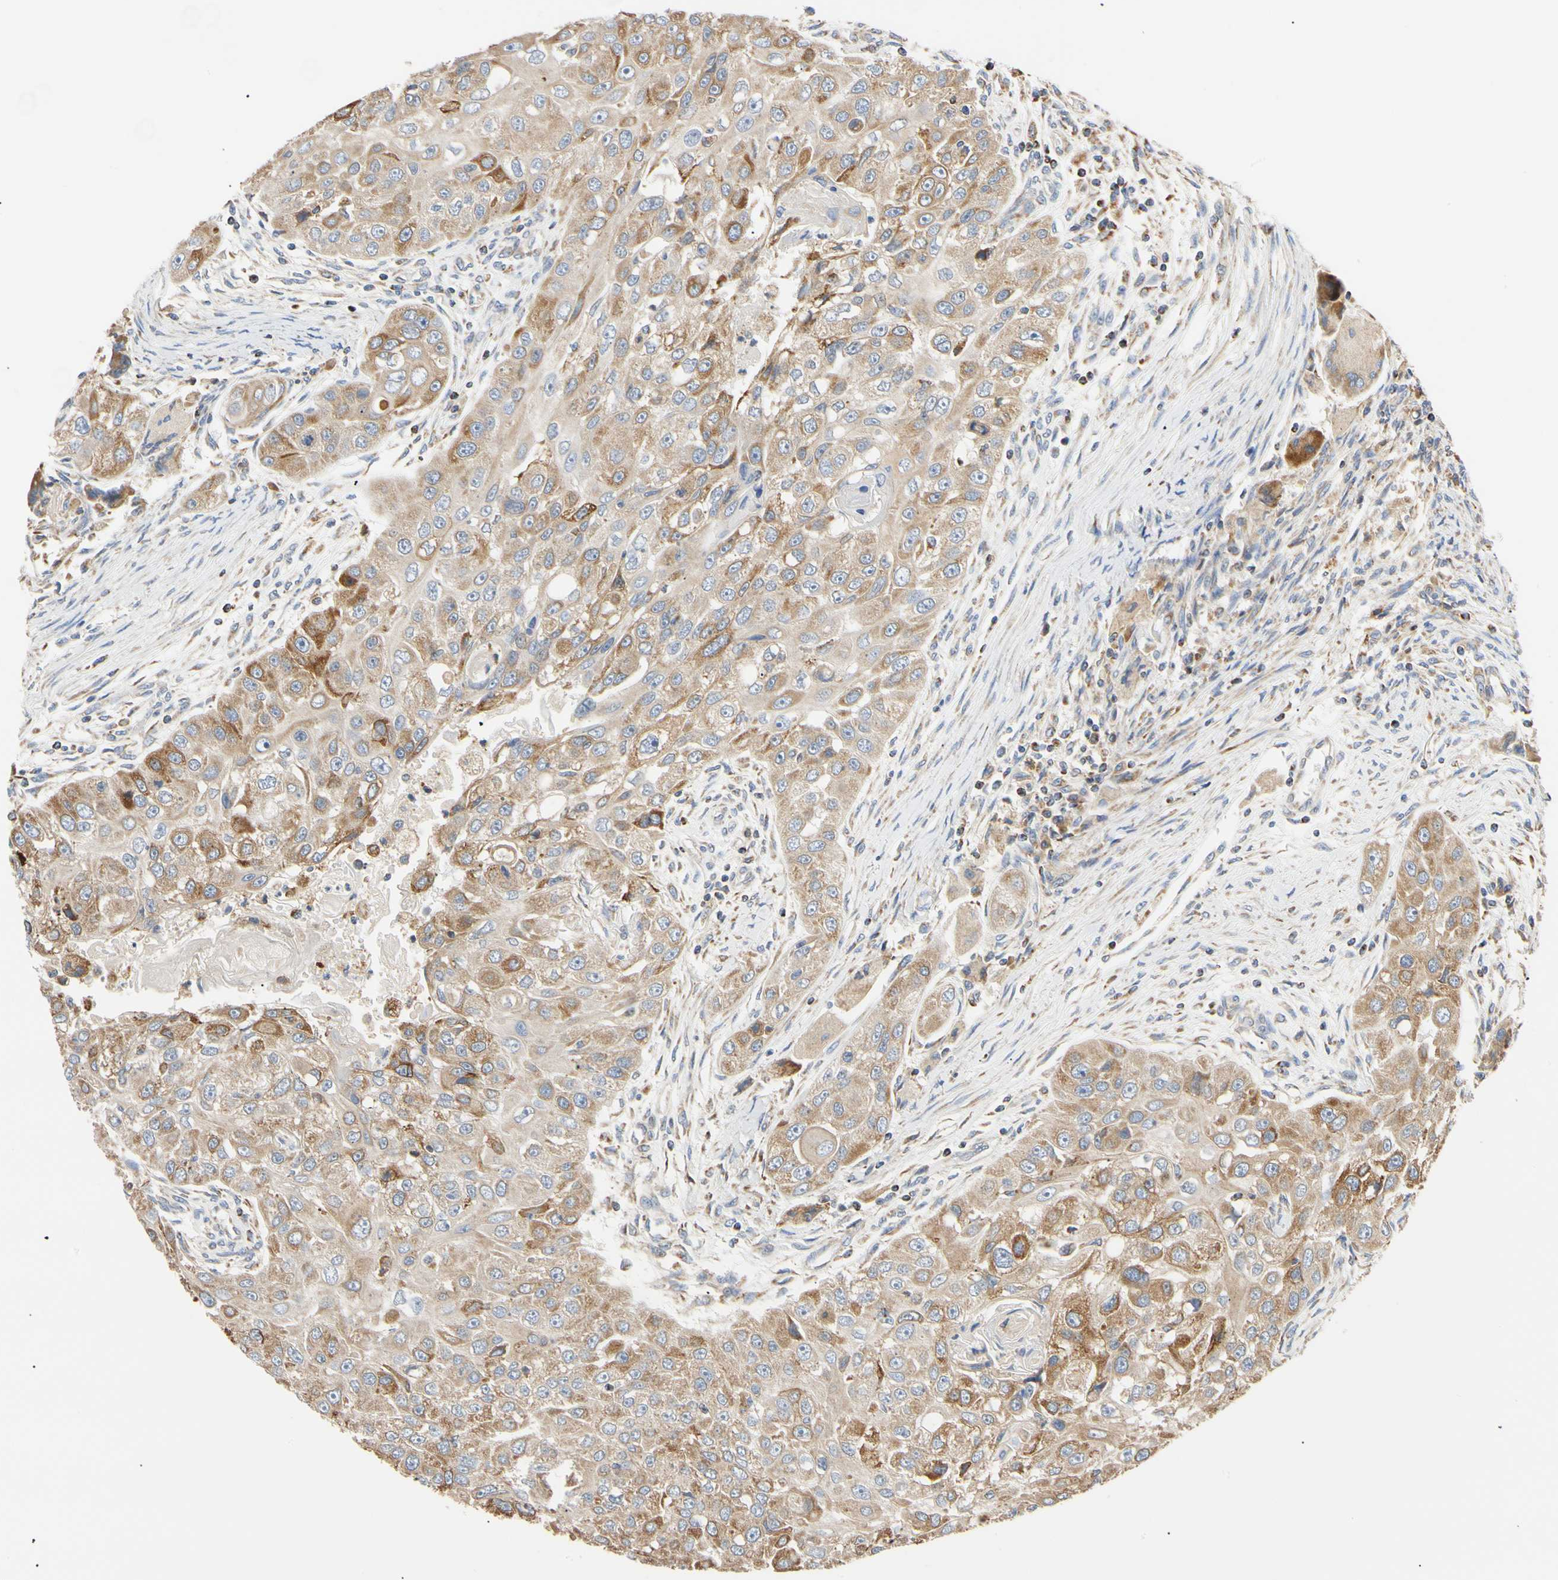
{"staining": {"intensity": "moderate", "quantity": ">75%", "location": "cytoplasmic/membranous"}, "tissue": "head and neck cancer", "cell_type": "Tumor cells", "image_type": "cancer", "snomed": [{"axis": "morphology", "description": "Normal tissue, NOS"}, {"axis": "morphology", "description": "Squamous cell carcinoma, NOS"}, {"axis": "topography", "description": "Skeletal muscle"}, {"axis": "topography", "description": "Head-Neck"}], "caption": "Human head and neck squamous cell carcinoma stained for a protein (brown) shows moderate cytoplasmic/membranous positive expression in approximately >75% of tumor cells.", "gene": "PLGRKT", "patient": {"sex": "male", "age": 51}}